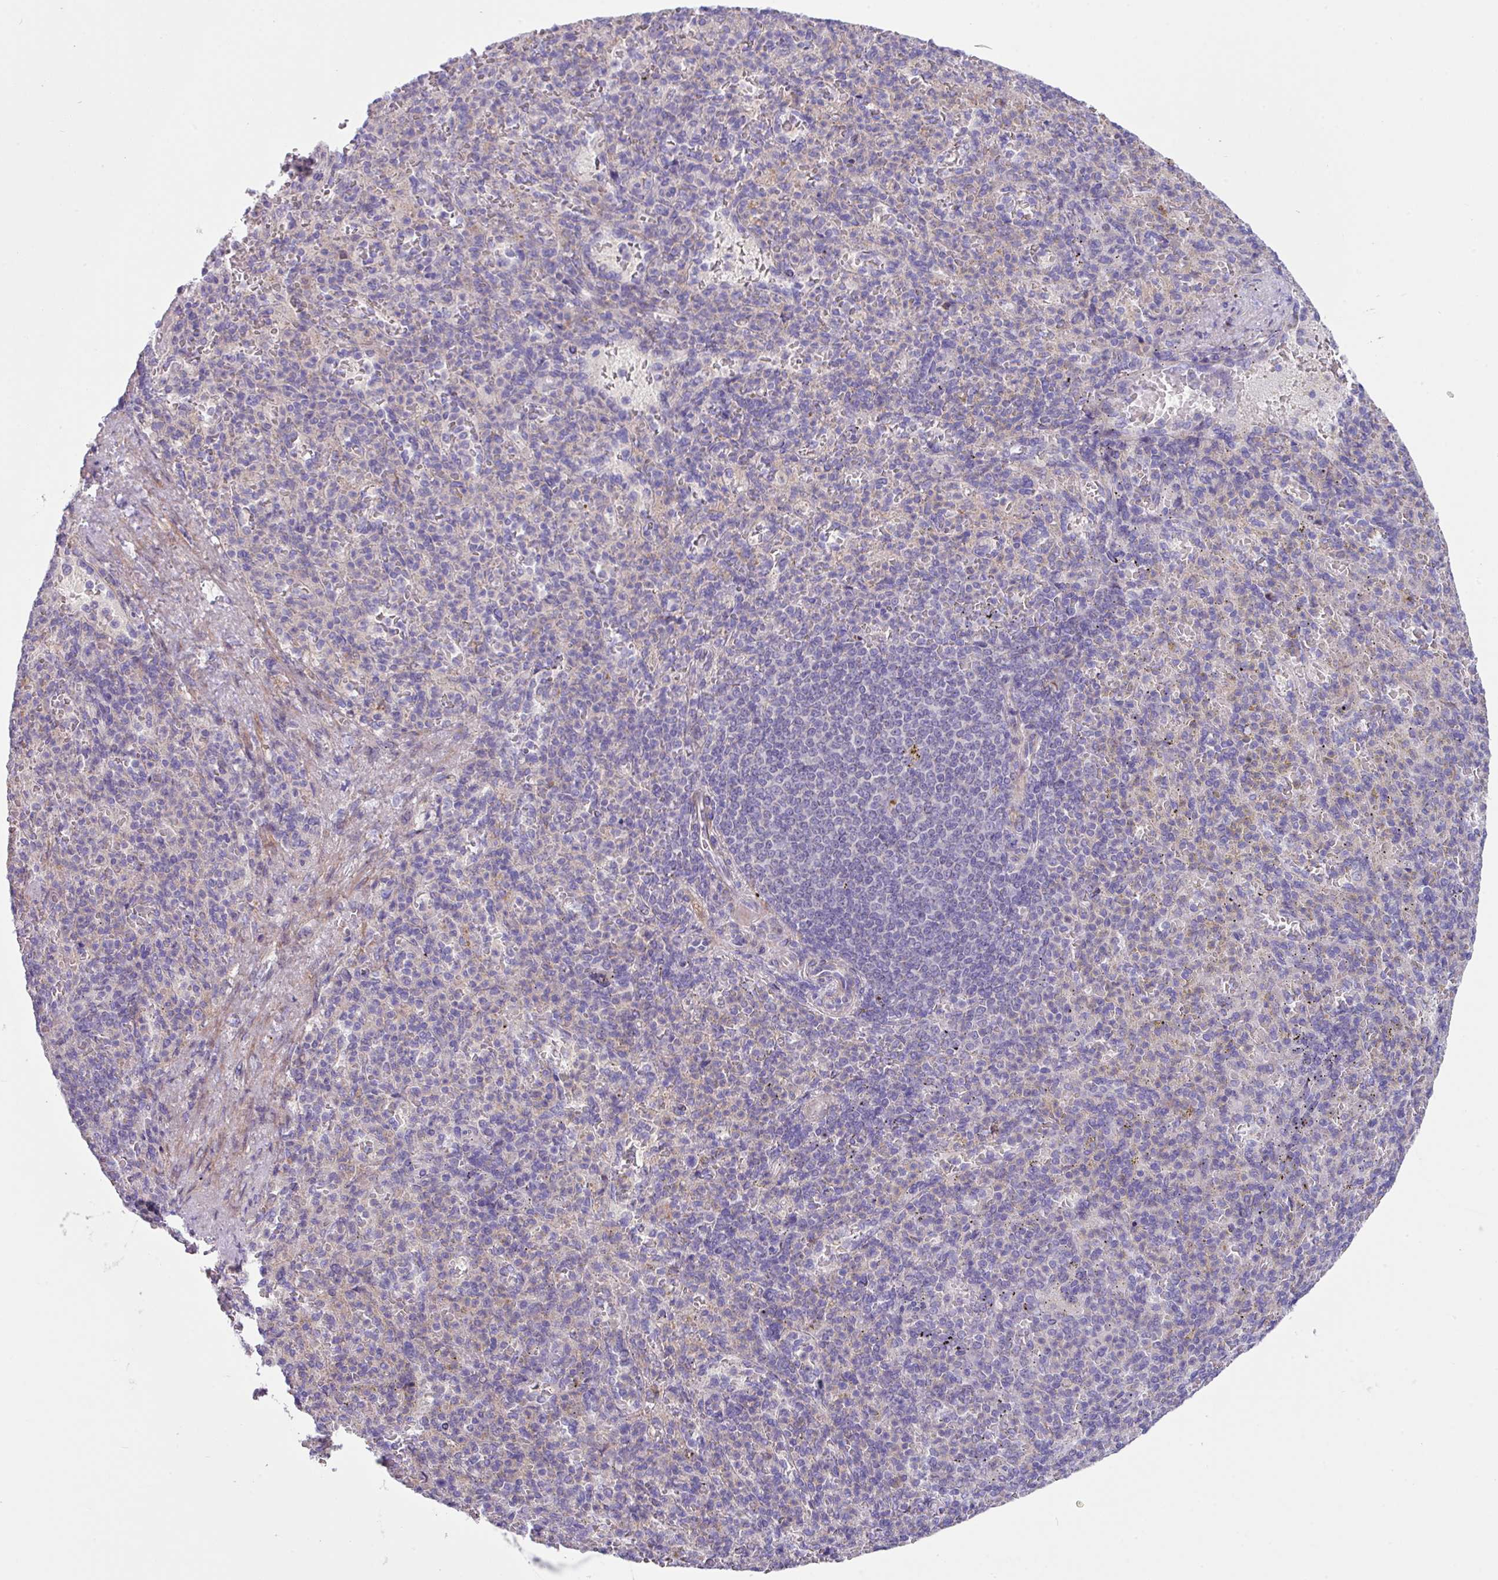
{"staining": {"intensity": "negative", "quantity": "none", "location": "none"}, "tissue": "spleen", "cell_type": "Cells in red pulp", "image_type": "normal", "snomed": [{"axis": "morphology", "description": "Normal tissue, NOS"}, {"axis": "topography", "description": "Spleen"}], "caption": "This is an immunohistochemistry micrograph of unremarkable spleen. There is no positivity in cells in red pulp.", "gene": "IQCJ", "patient": {"sex": "female", "age": 74}}